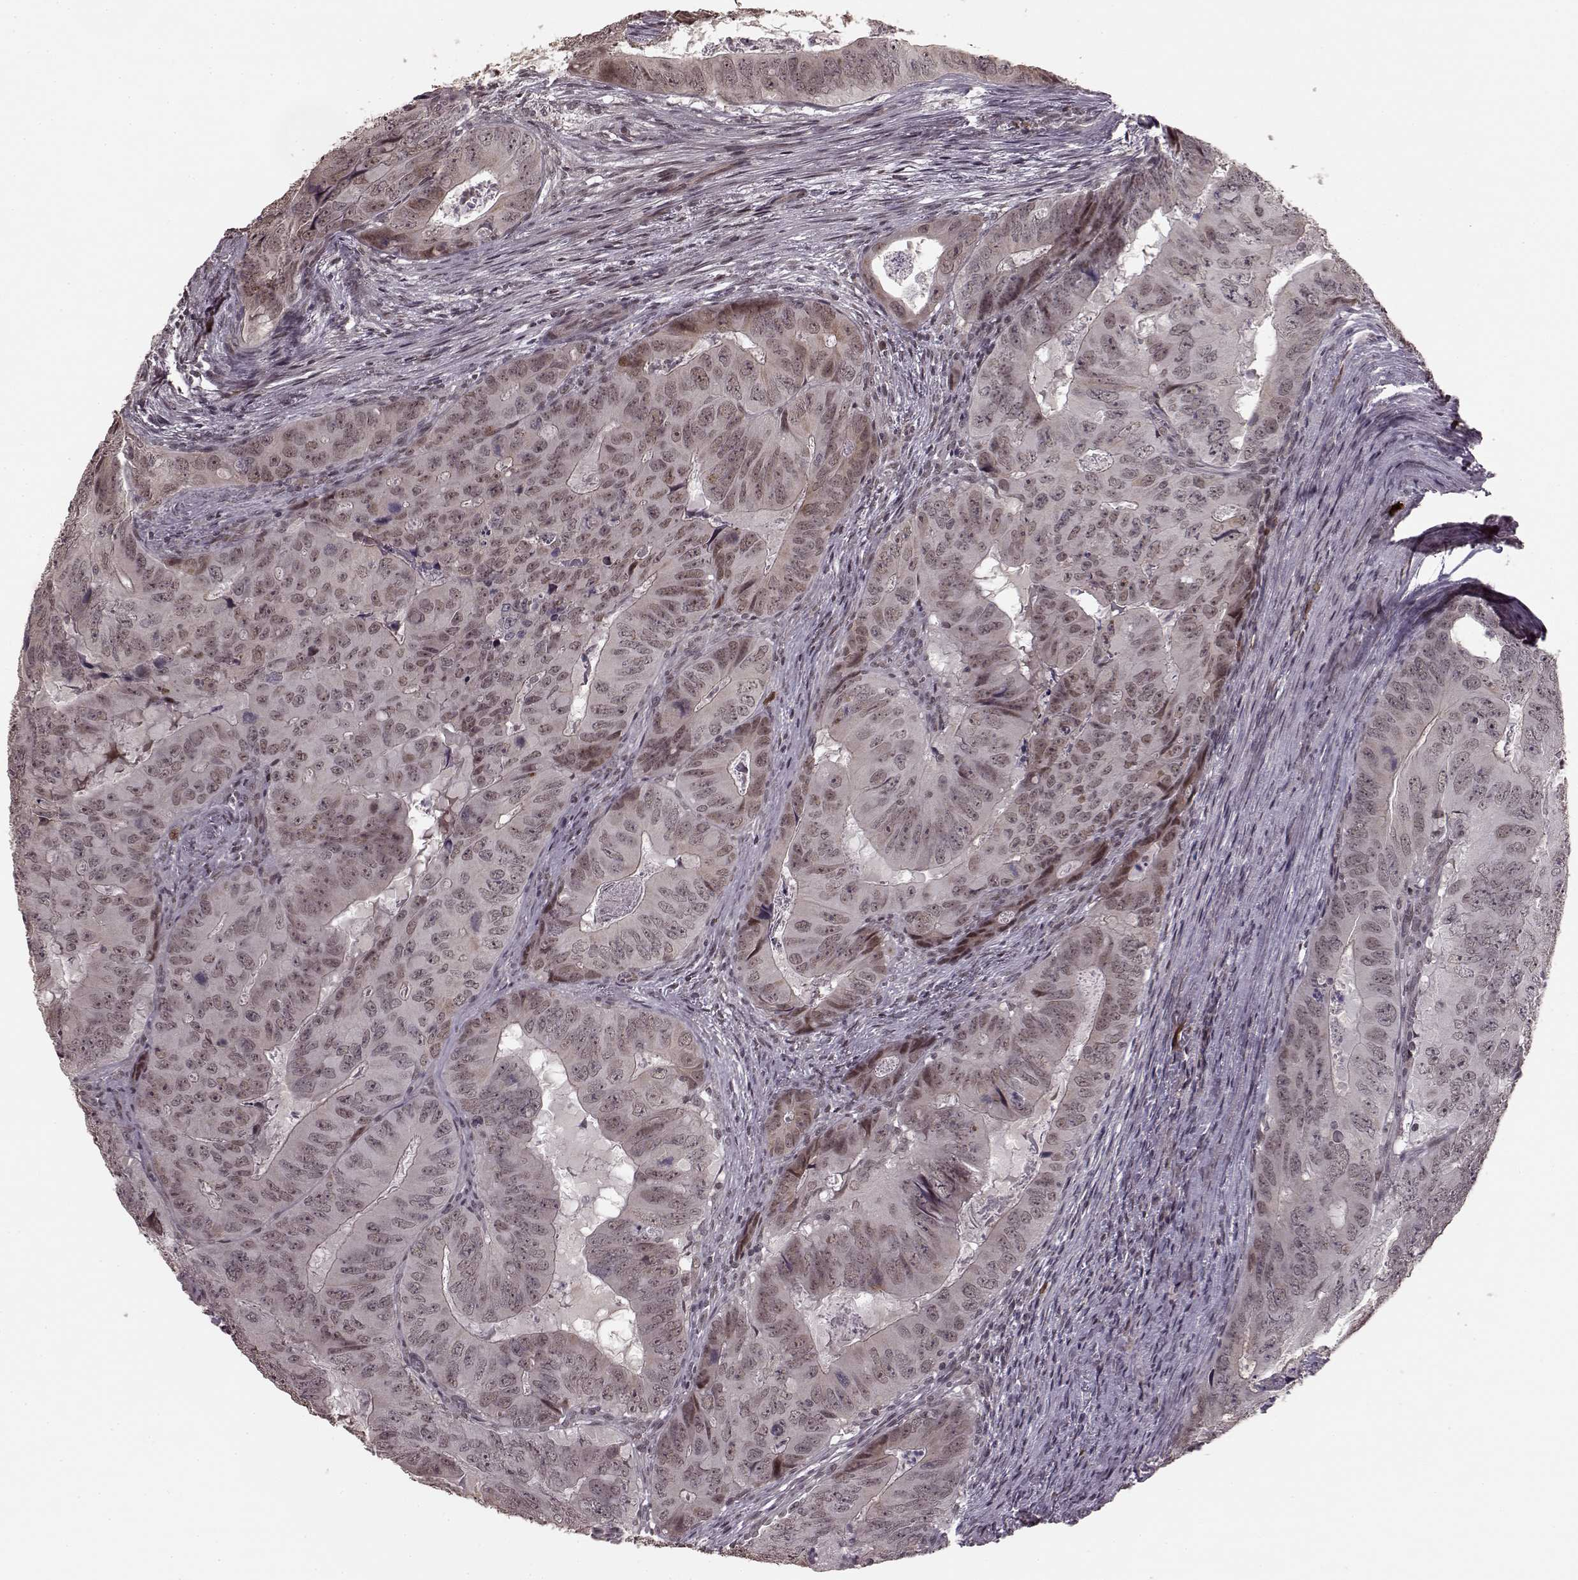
{"staining": {"intensity": "weak", "quantity": ">75%", "location": "cytoplasmic/membranous,nuclear"}, "tissue": "colorectal cancer", "cell_type": "Tumor cells", "image_type": "cancer", "snomed": [{"axis": "morphology", "description": "Adenocarcinoma, NOS"}, {"axis": "topography", "description": "Colon"}], "caption": "The micrograph exhibits staining of adenocarcinoma (colorectal), revealing weak cytoplasmic/membranous and nuclear protein expression (brown color) within tumor cells.", "gene": "PLCB4", "patient": {"sex": "male", "age": 79}}